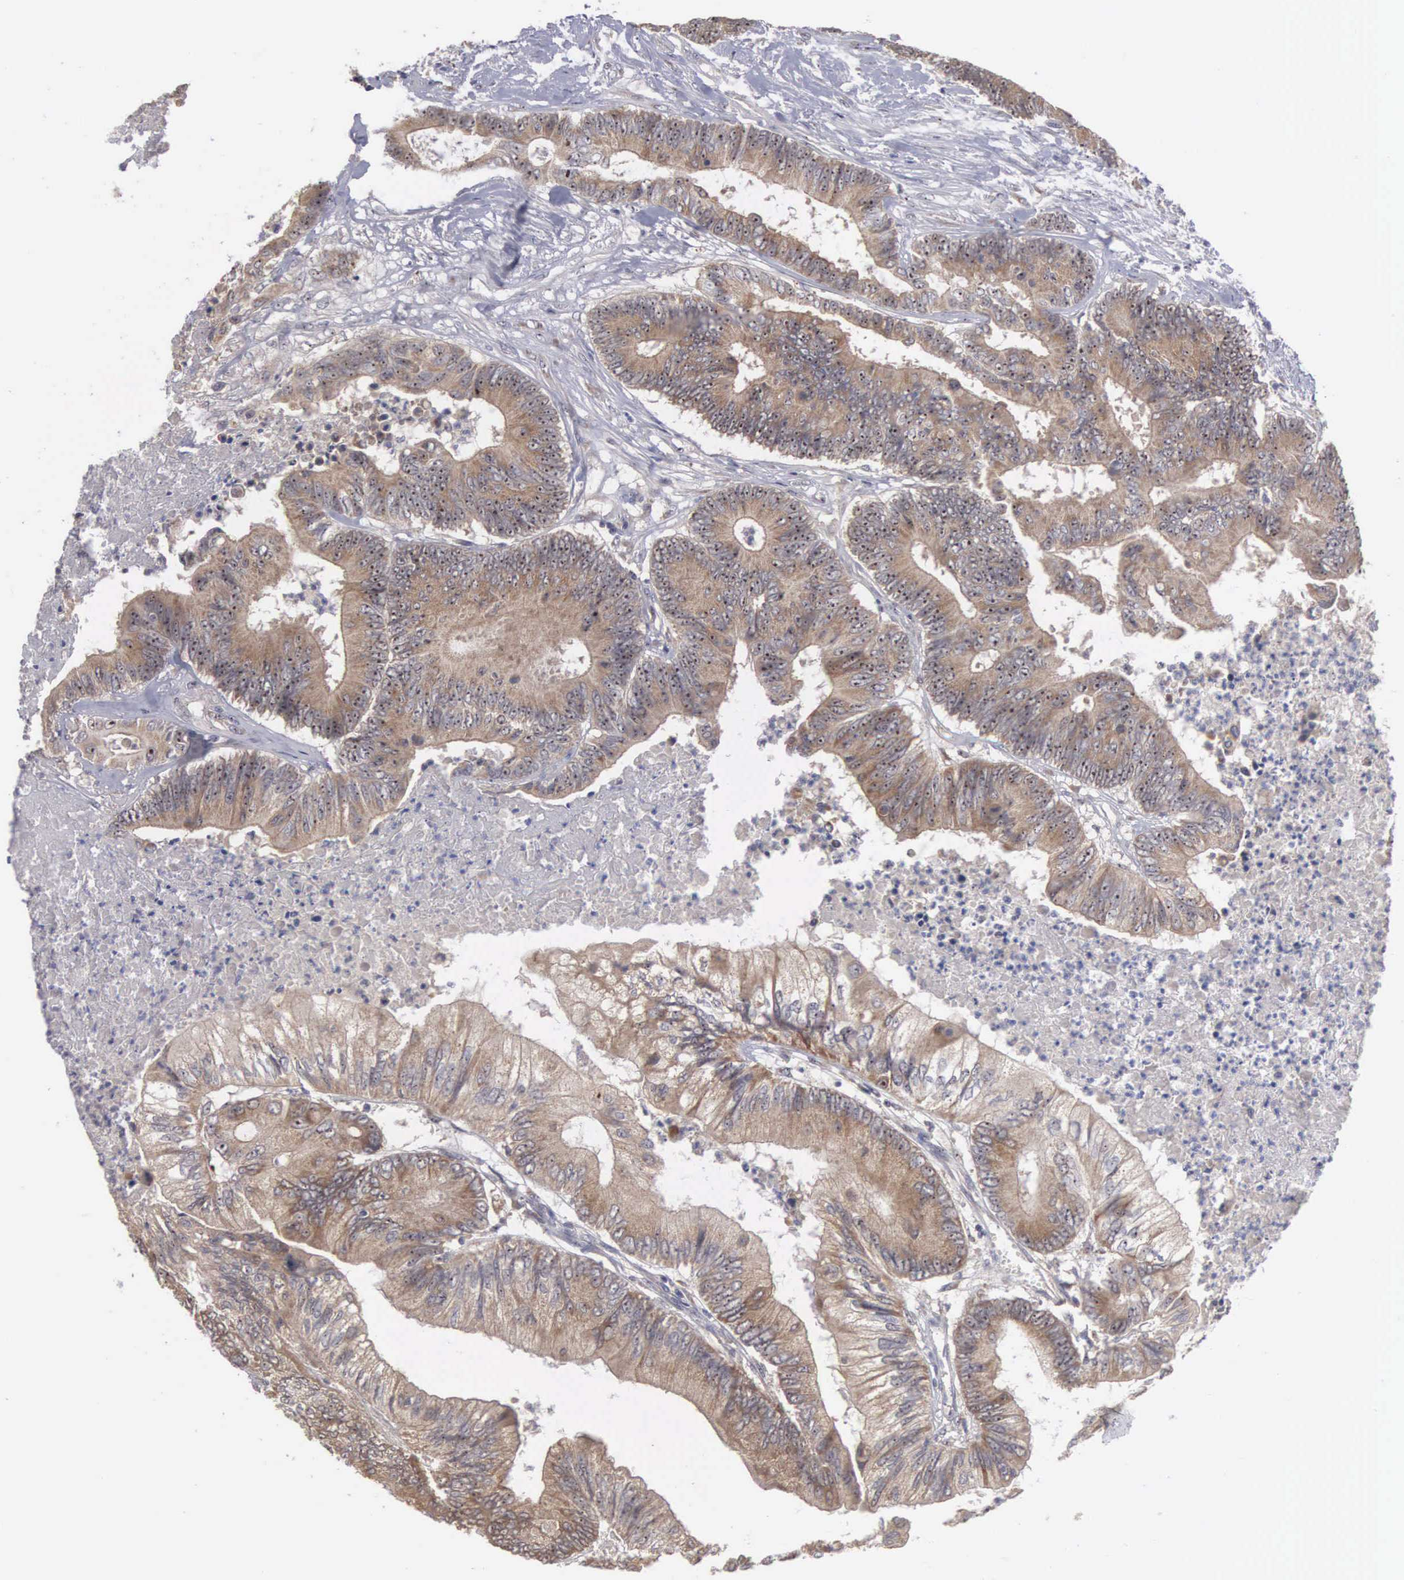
{"staining": {"intensity": "strong", "quantity": ">75%", "location": "cytoplasmic/membranous"}, "tissue": "colorectal cancer", "cell_type": "Tumor cells", "image_type": "cancer", "snomed": [{"axis": "morphology", "description": "Adenocarcinoma, NOS"}, {"axis": "topography", "description": "Colon"}], "caption": "Brown immunohistochemical staining in colorectal cancer shows strong cytoplasmic/membranous expression in approximately >75% of tumor cells. The protein is stained brown, and the nuclei are stained in blue (DAB IHC with brightfield microscopy, high magnification).", "gene": "AMN", "patient": {"sex": "male", "age": 65}}